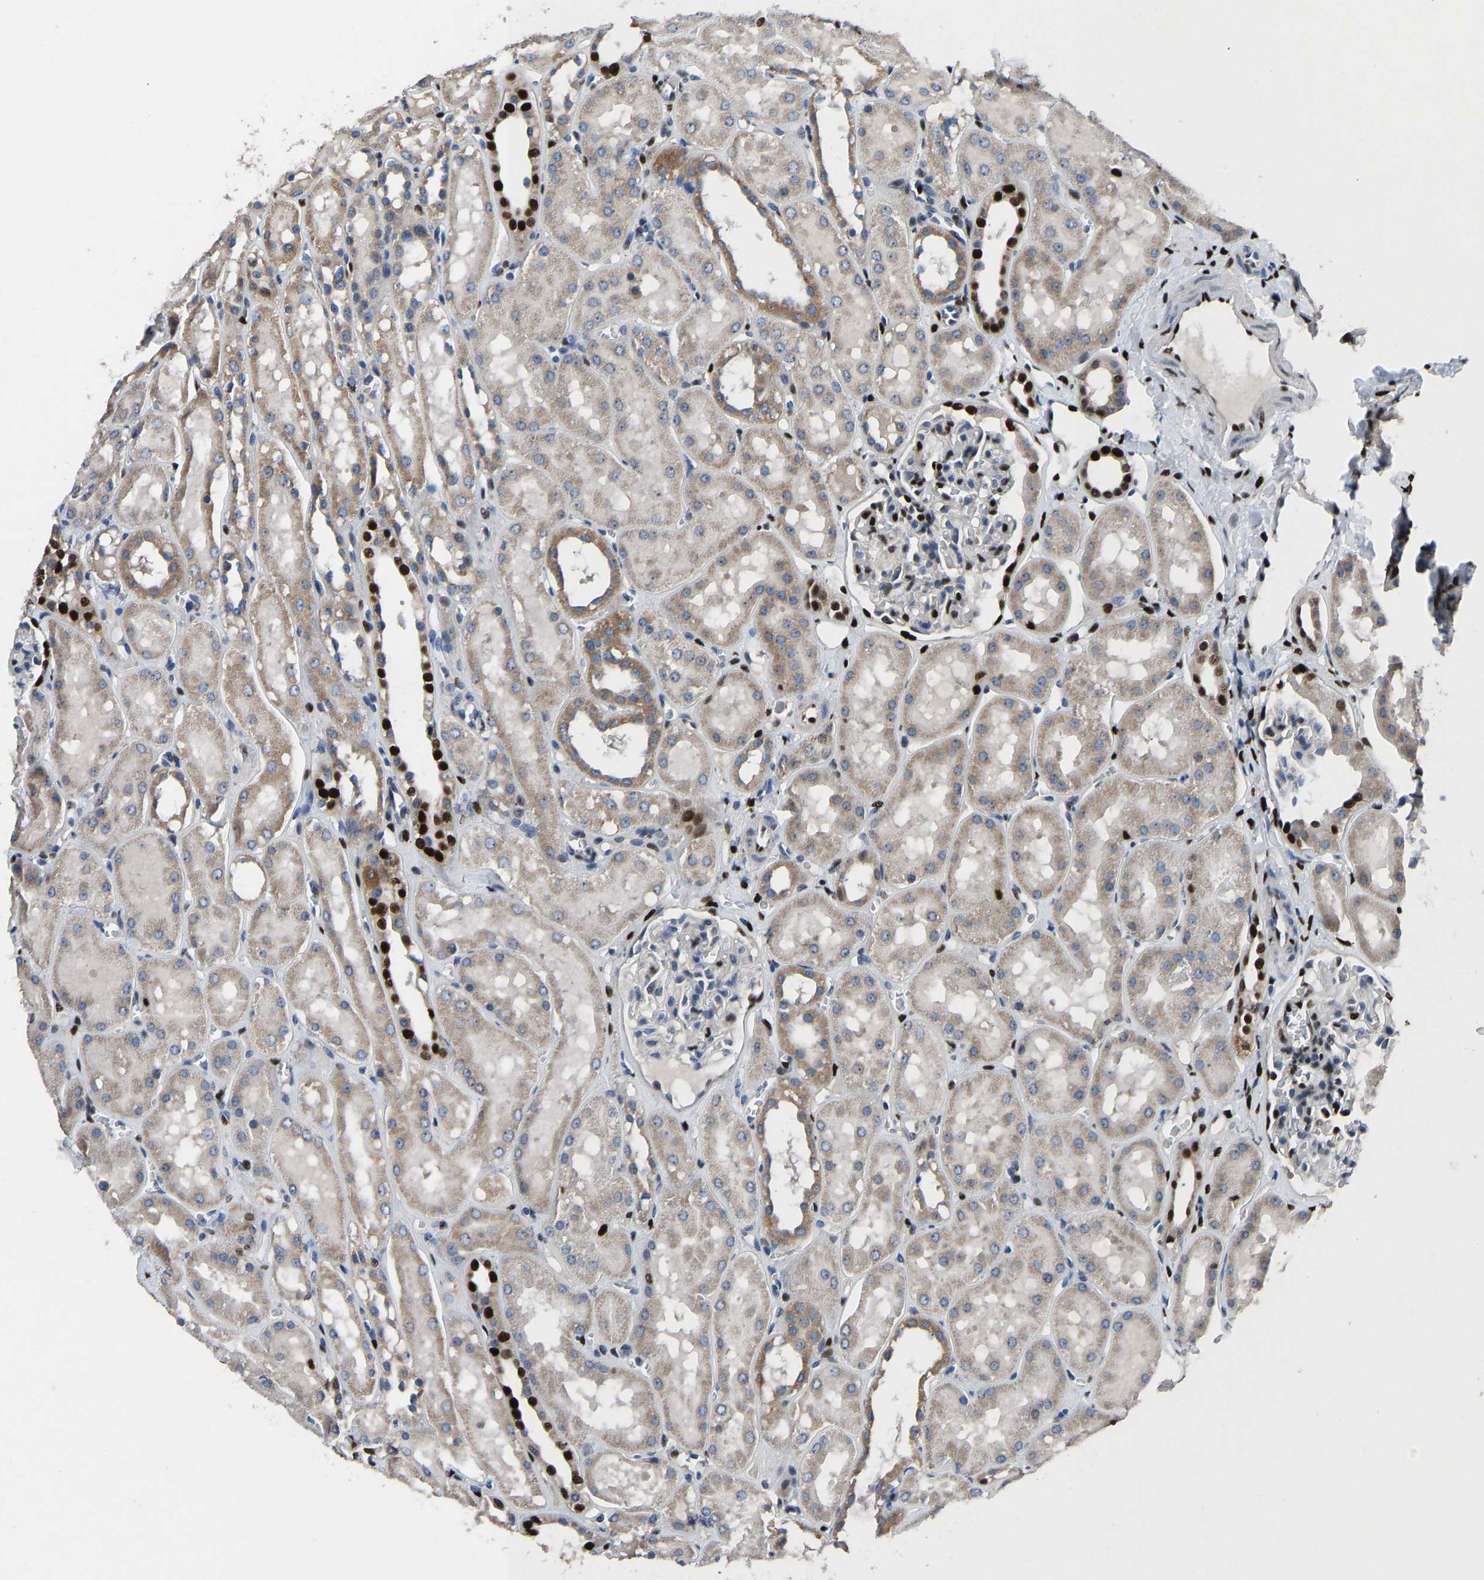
{"staining": {"intensity": "strong", "quantity": "<25%", "location": "nuclear"}, "tissue": "kidney", "cell_type": "Cells in glomeruli", "image_type": "normal", "snomed": [{"axis": "morphology", "description": "Normal tissue, NOS"}, {"axis": "topography", "description": "Kidney"}, {"axis": "topography", "description": "Urinary bladder"}], "caption": "Protein analysis of benign kidney displays strong nuclear staining in about <25% of cells in glomeruli. The protein of interest is stained brown, and the nuclei are stained in blue (DAB (3,3'-diaminobenzidine) IHC with brightfield microscopy, high magnification).", "gene": "EGR1", "patient": {"sex": "male", "age": 16}}